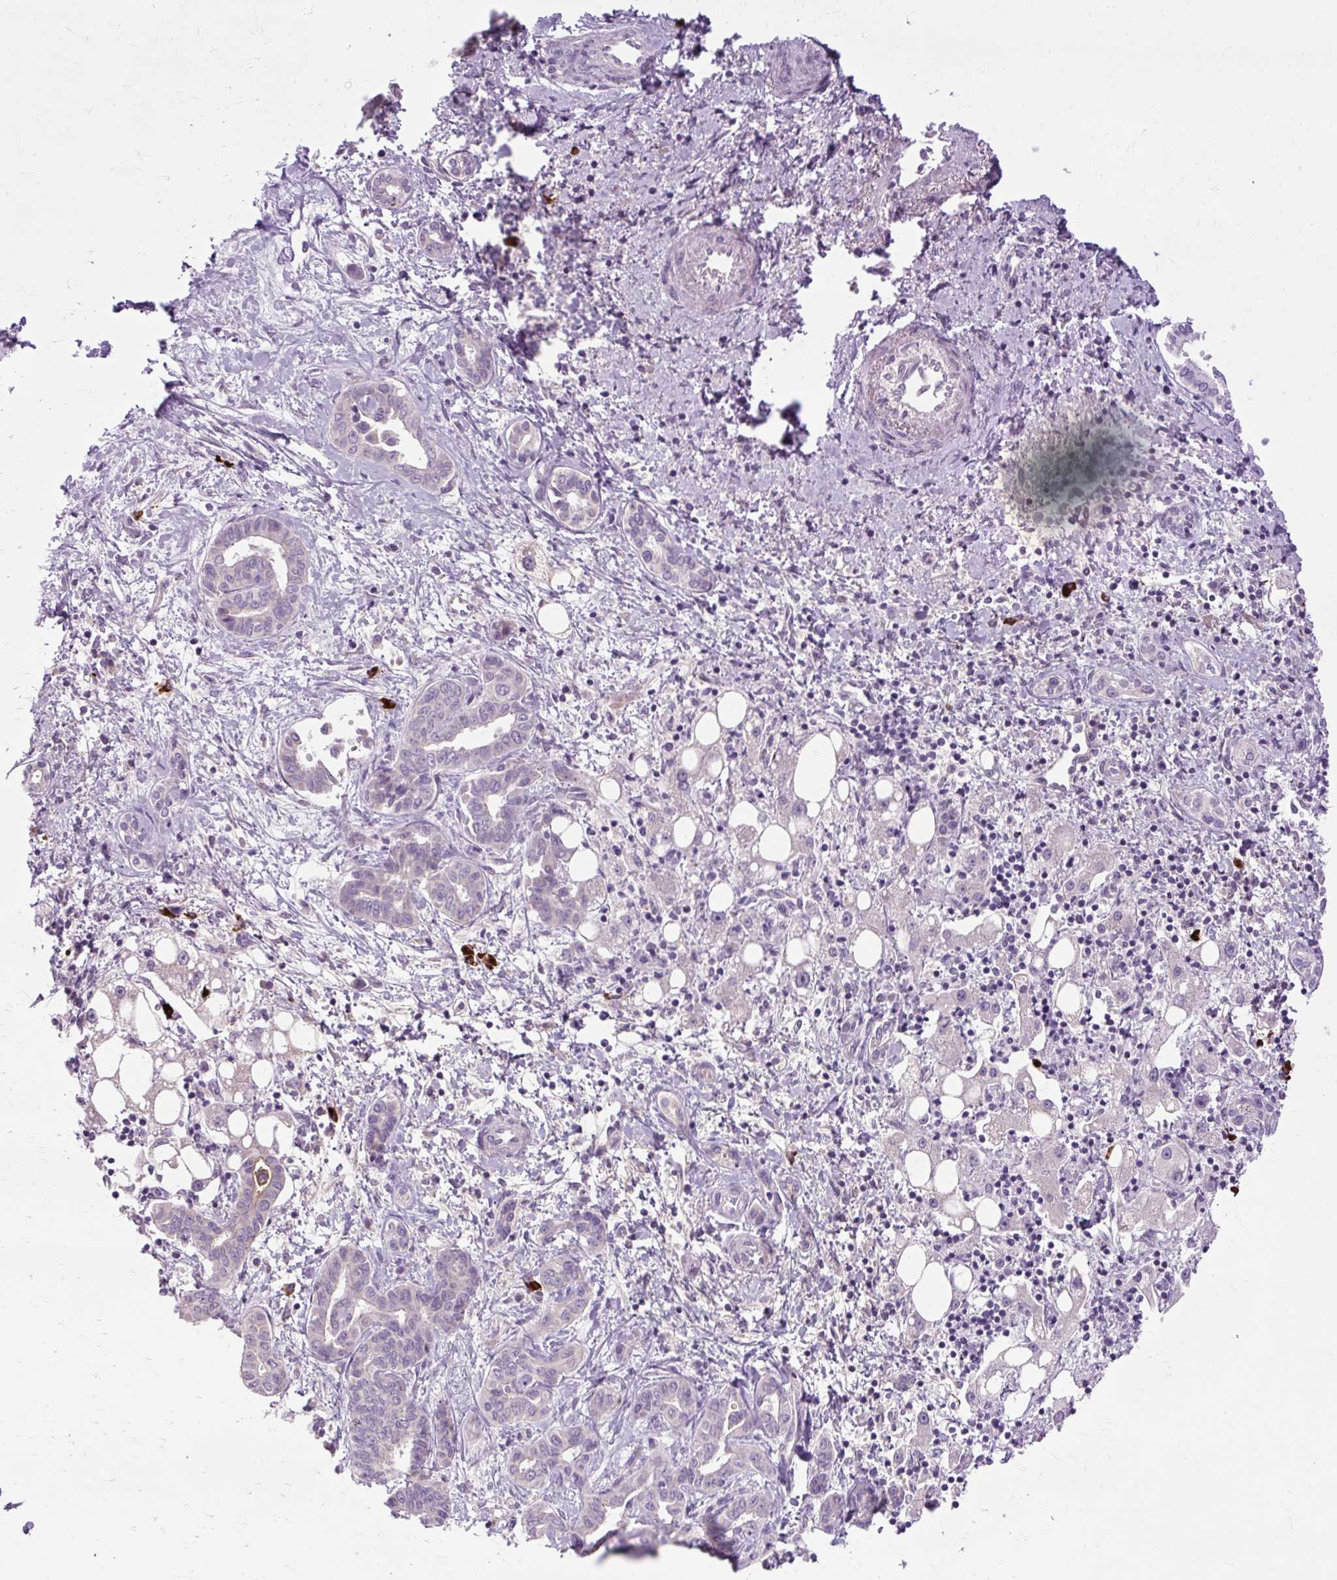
{"staining": {"intensity": "negative", "quantity": "none", "location": "none"}, "tissue": "liver cancer", "cell_type": "Tumor cells", "image_type": "cancer", "snomed": [{"axis": "morphology", "description": "Cholangiocarcinoma"}, {"axis": "topography", "description": "Liver"}], "caption": "A high-resolution photomicrograph shows immunohistochemistry (IHC) staining of liver cholangiocarcinoma, which displays no significant positivity in tumor cells.", "gene": "ARRDC2", "patient": {"sex": "female", "age": 77}}